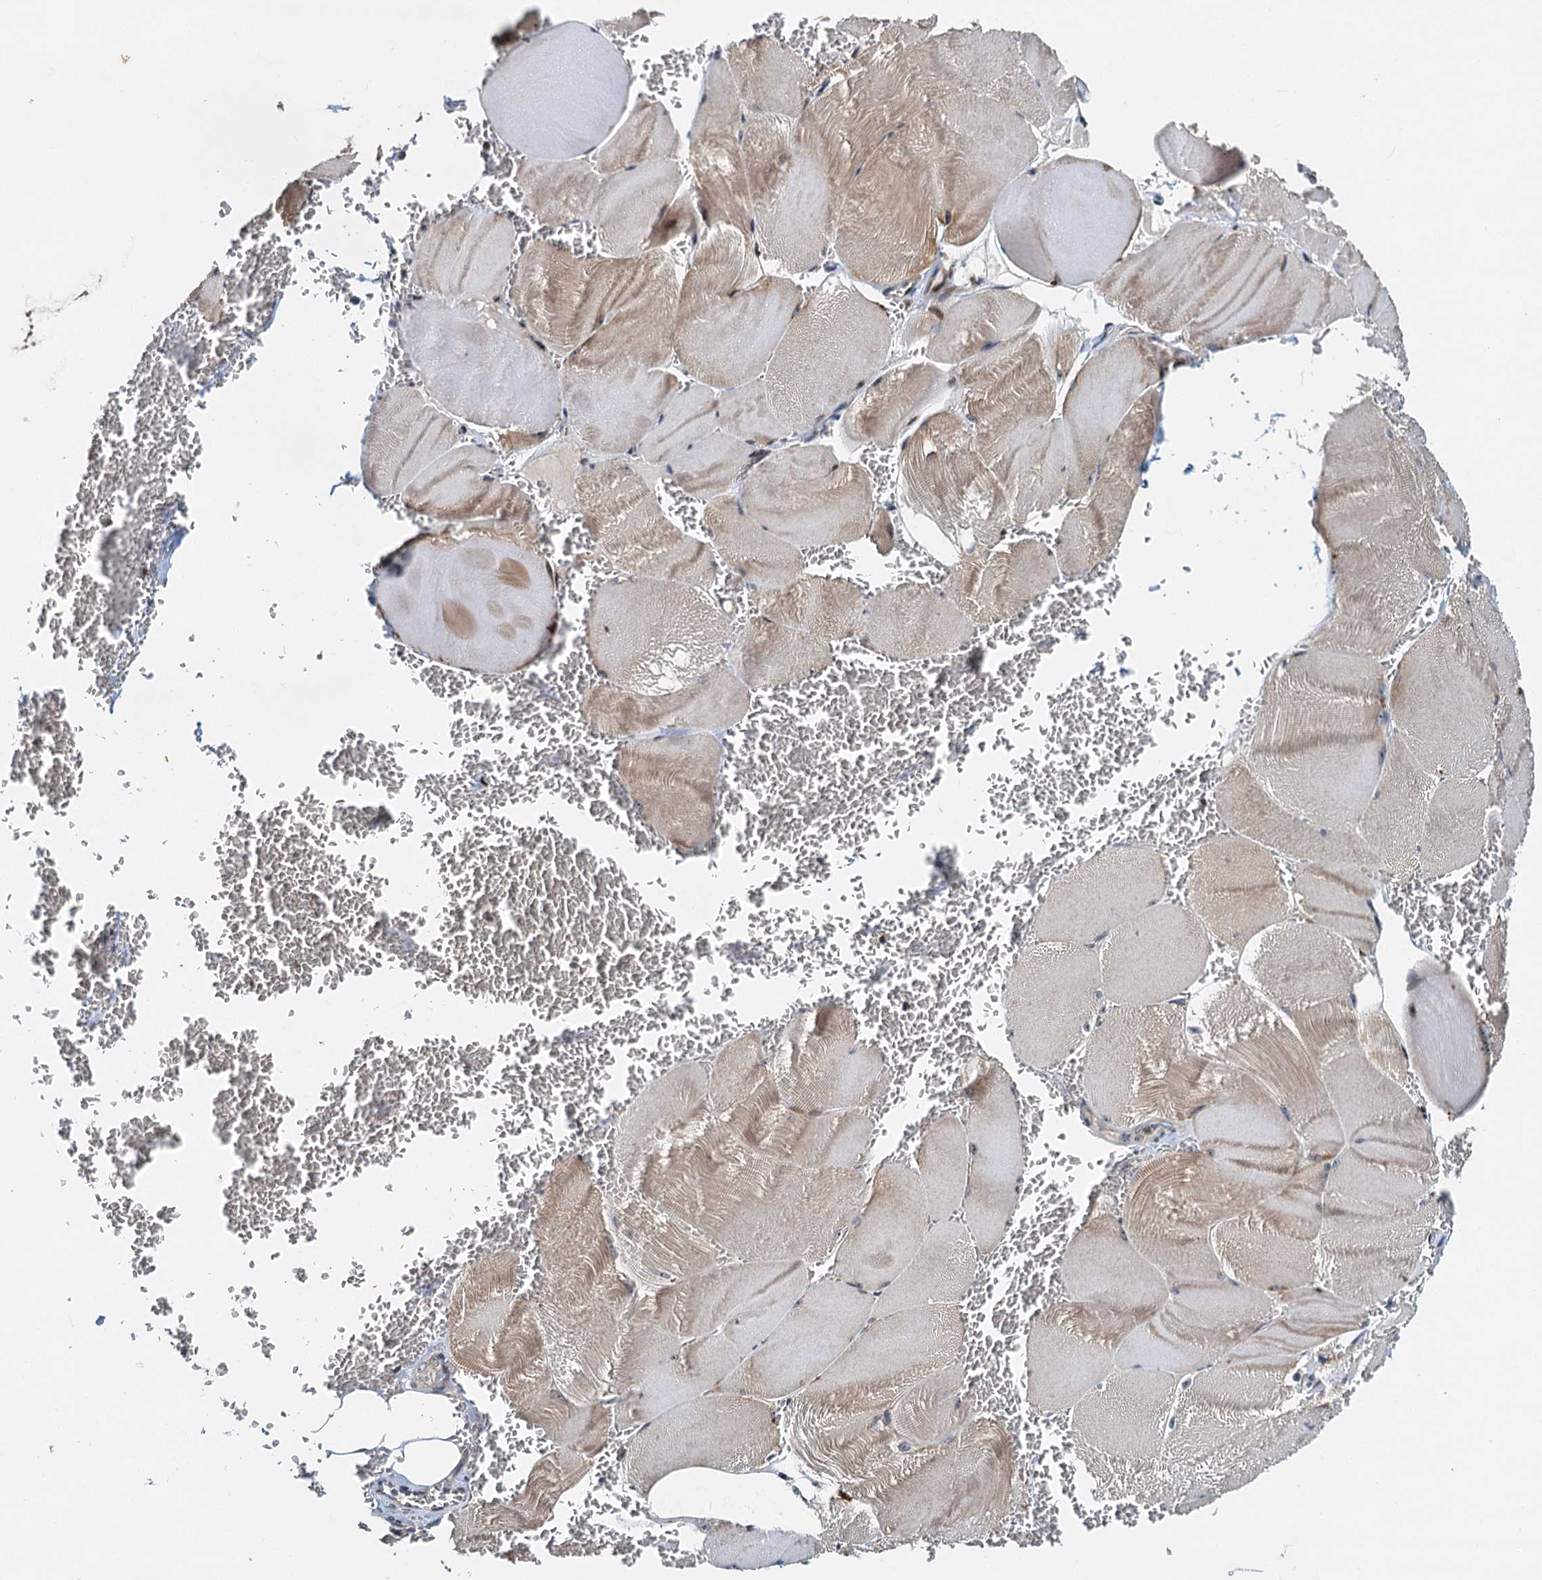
{"staining": {"intensity": "moderate", "quantity": ">75%", "location": "cytoplasmic/membranous,nuclear"}, "tissue": "skeletal muscle", "cell_type": "Myocytes", "image_type": "normal", "snomed": [{"axis": "morphology", "description": "Normal tissue, NOS"}, {"axis": "morphology", "description": "Basal cell carcinoma"}, {"axis": "topography", "description": "Skeletal muscle"}], "caption": "A brown stain highlights moderate cytoplasmic/membranous,nuclear staining of a protein in myocytes of normal skeletal muscle. (Brightfield microscopy of DAB IHC at high magnification).", "gene": "DNAJC21", "patient": {"sex": "female", "age": 64}}